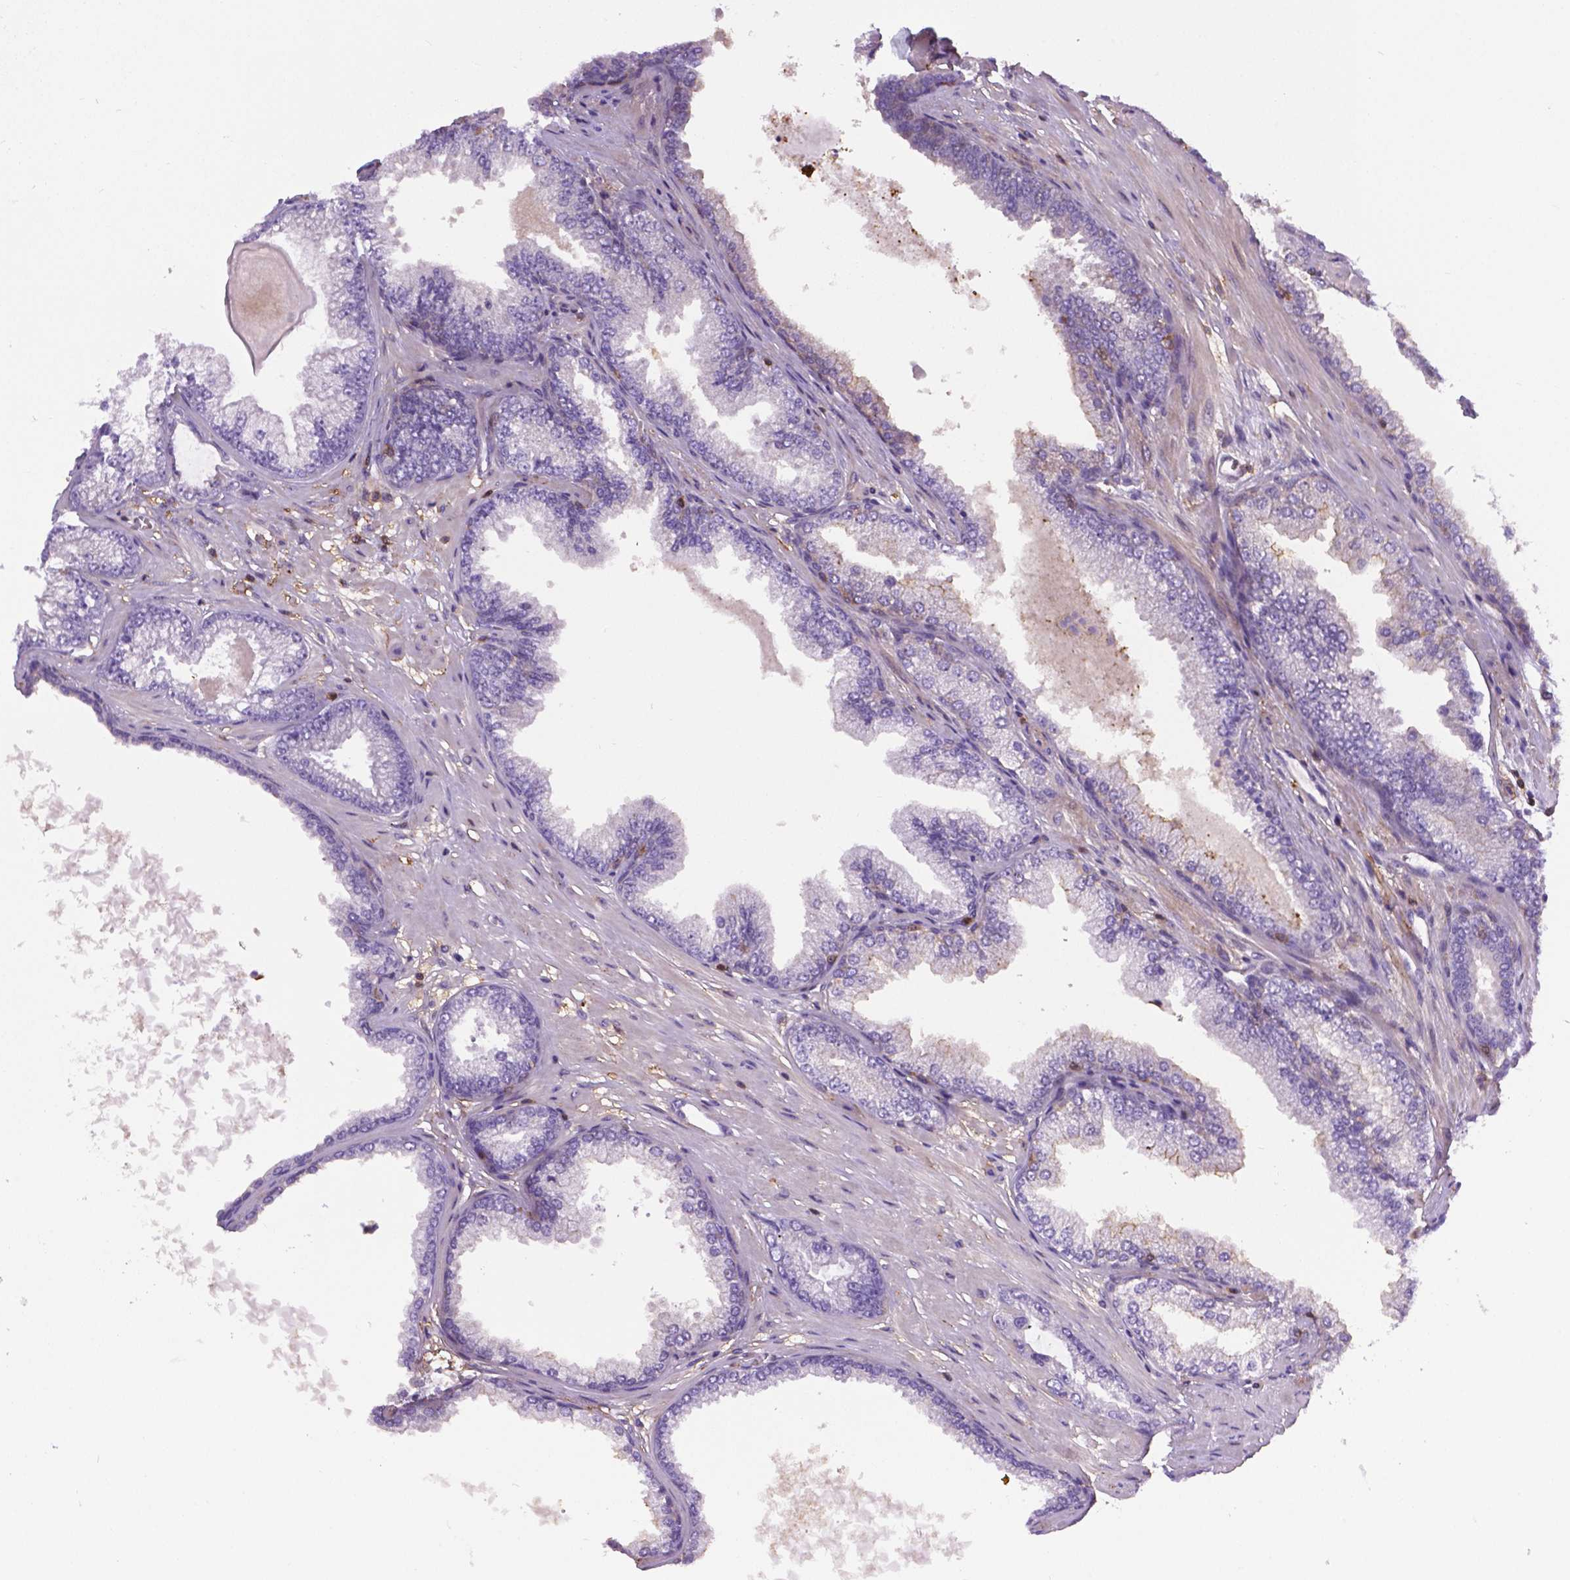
{"staining": {"intensity": "negative", "quantity": "none", "location": "none"}, "tissue": "prostate cancer", "cell_type": "Tumor cells", "image_type": "cancer", "snomed": [{"axis": "morphology", "description": "Adenocarcinoma, Low grade"}, {"axis": "topography", "description": "Prostate"}], "caption": "Protein analysis of prostate cancer reveals no significant positivity in tumor cells.", "gene": "ACAD10", "patient": {"sex": "male", "age": 64}}